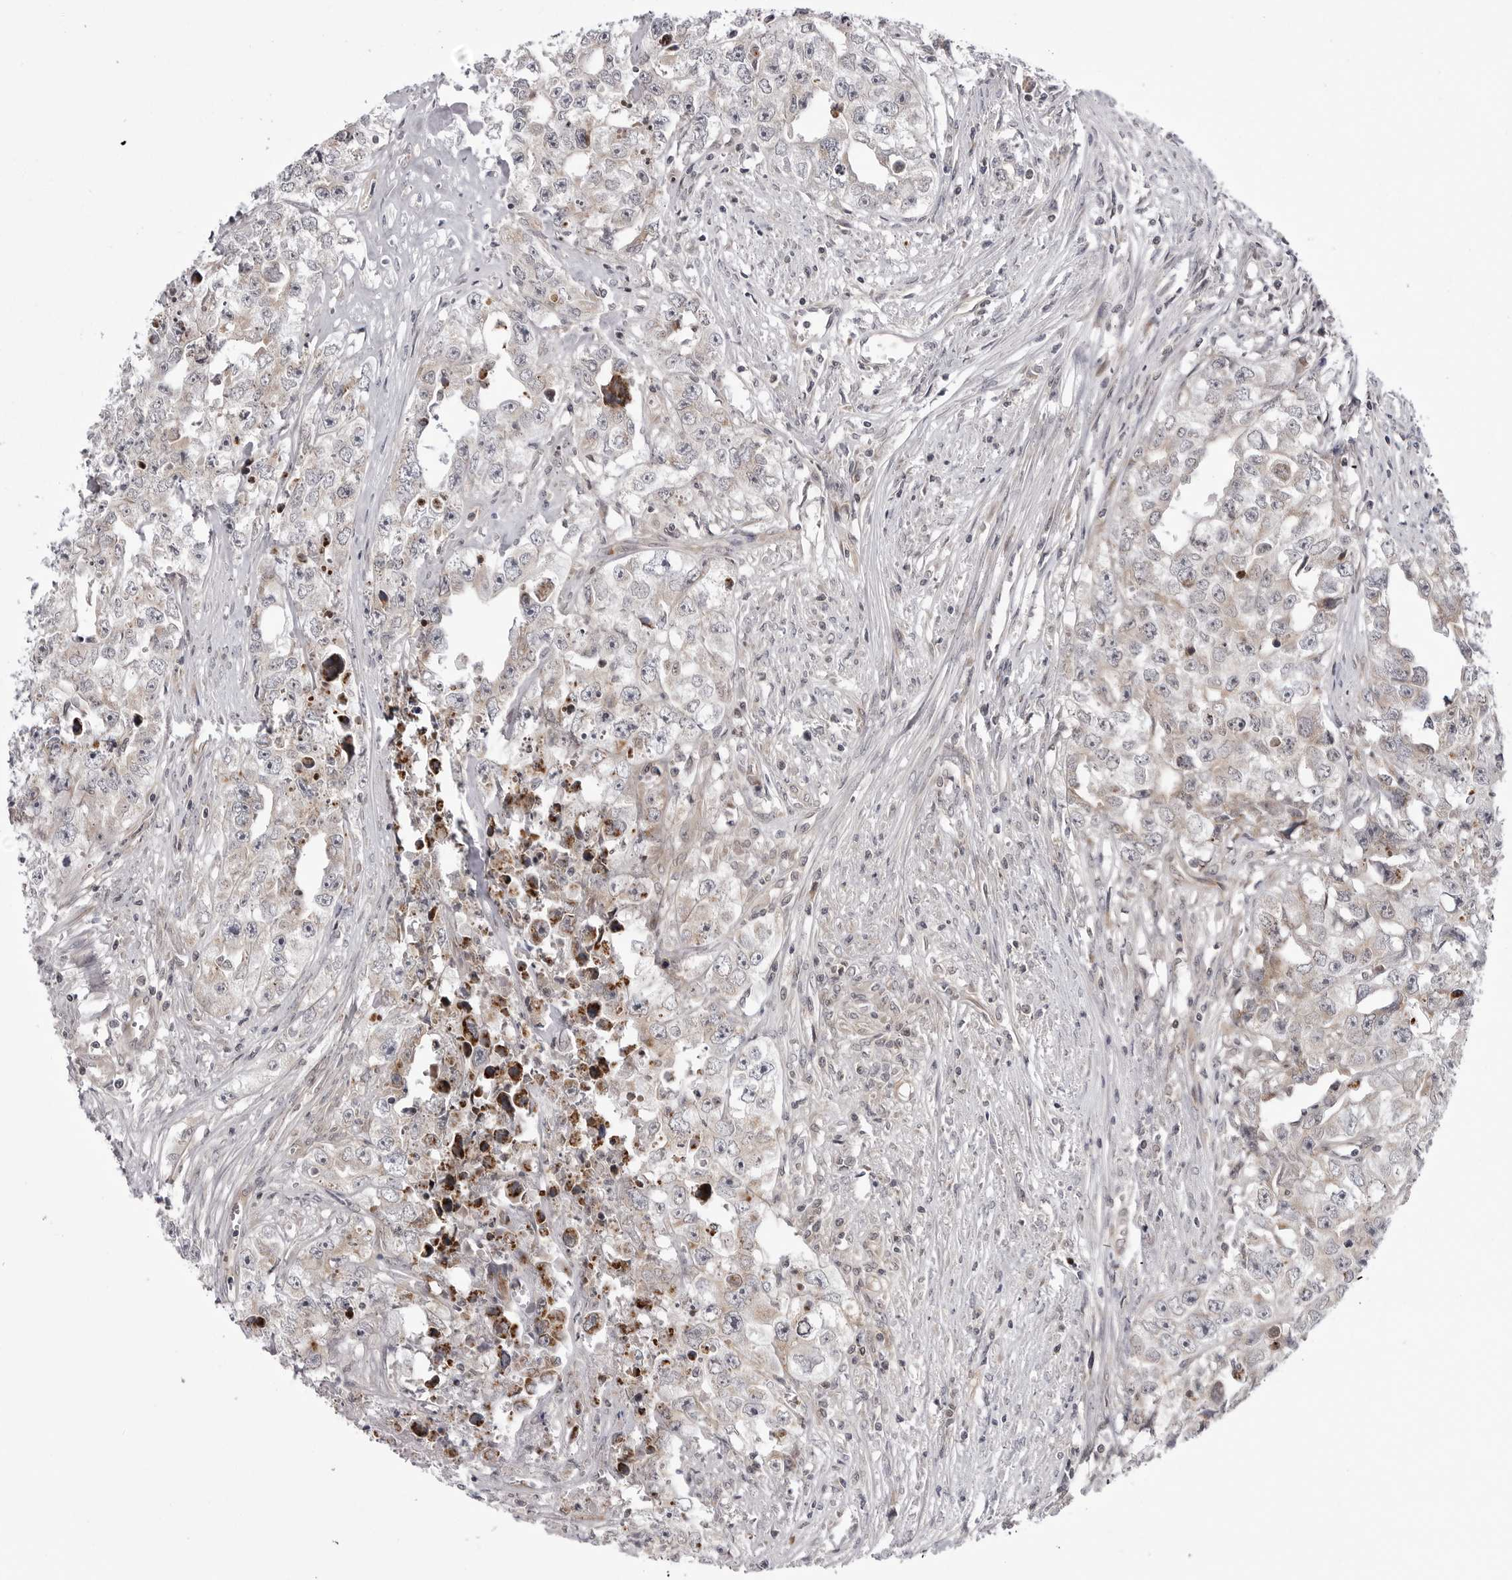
{"staining": {"intensity": "weak", "quantity": "<25%", "location": "cytoplasmic/membranous"}, "tissue": "testis cancer", "cell_type": "Tumor cells", "image_type": "cancer", "snomed": [{"axis": "morphology", "description": "Seminoma, NOS"}, {"axis": "morphology", "description": "Carcinoma, Embryonal, NOS"}, {"axis": "topography", "description": "Testis"}], "caption": "The immunohistochemistry photomicrograph has no significant staining in tumor cells of testis seminoma tissue.", "gene": "CCDC18", "patient": {"sex": "male", "age": 43}}